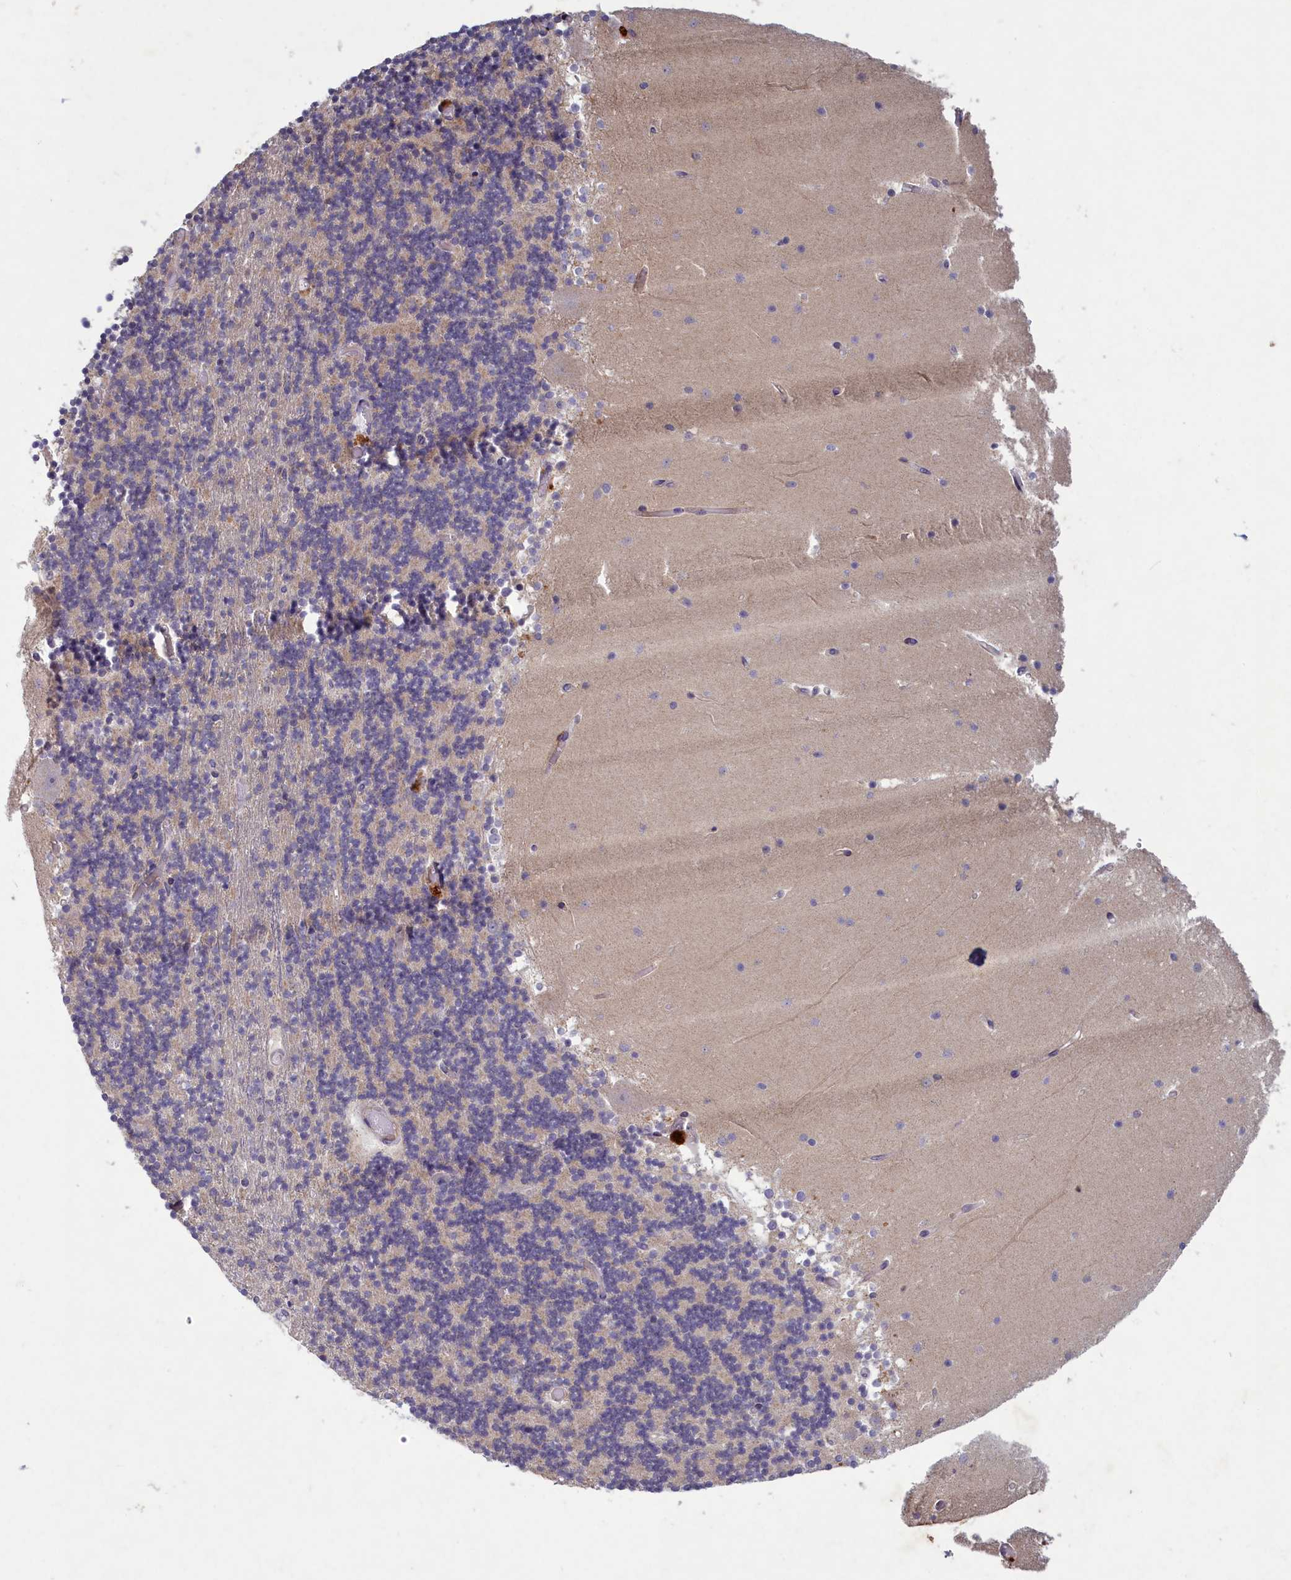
{"staining": {"intensity": "negative", "quantity": "none", "location": "none"}, "tissue": "cerebellum", "cell_type": "Cells in granular layer", "image_type": "normal", "snomed": [{"axis": "morphology", "description": "Normal tissue, NOS"}, {"axis": "topography", "description": "Cerebellum"}], "caption": "This is an IHC histopathology image of benign human cerebellum. There is no positivity in cells in granular layer.", "gene": "PLEKHG6", "patient": {"sex": "female", "age": 28}}